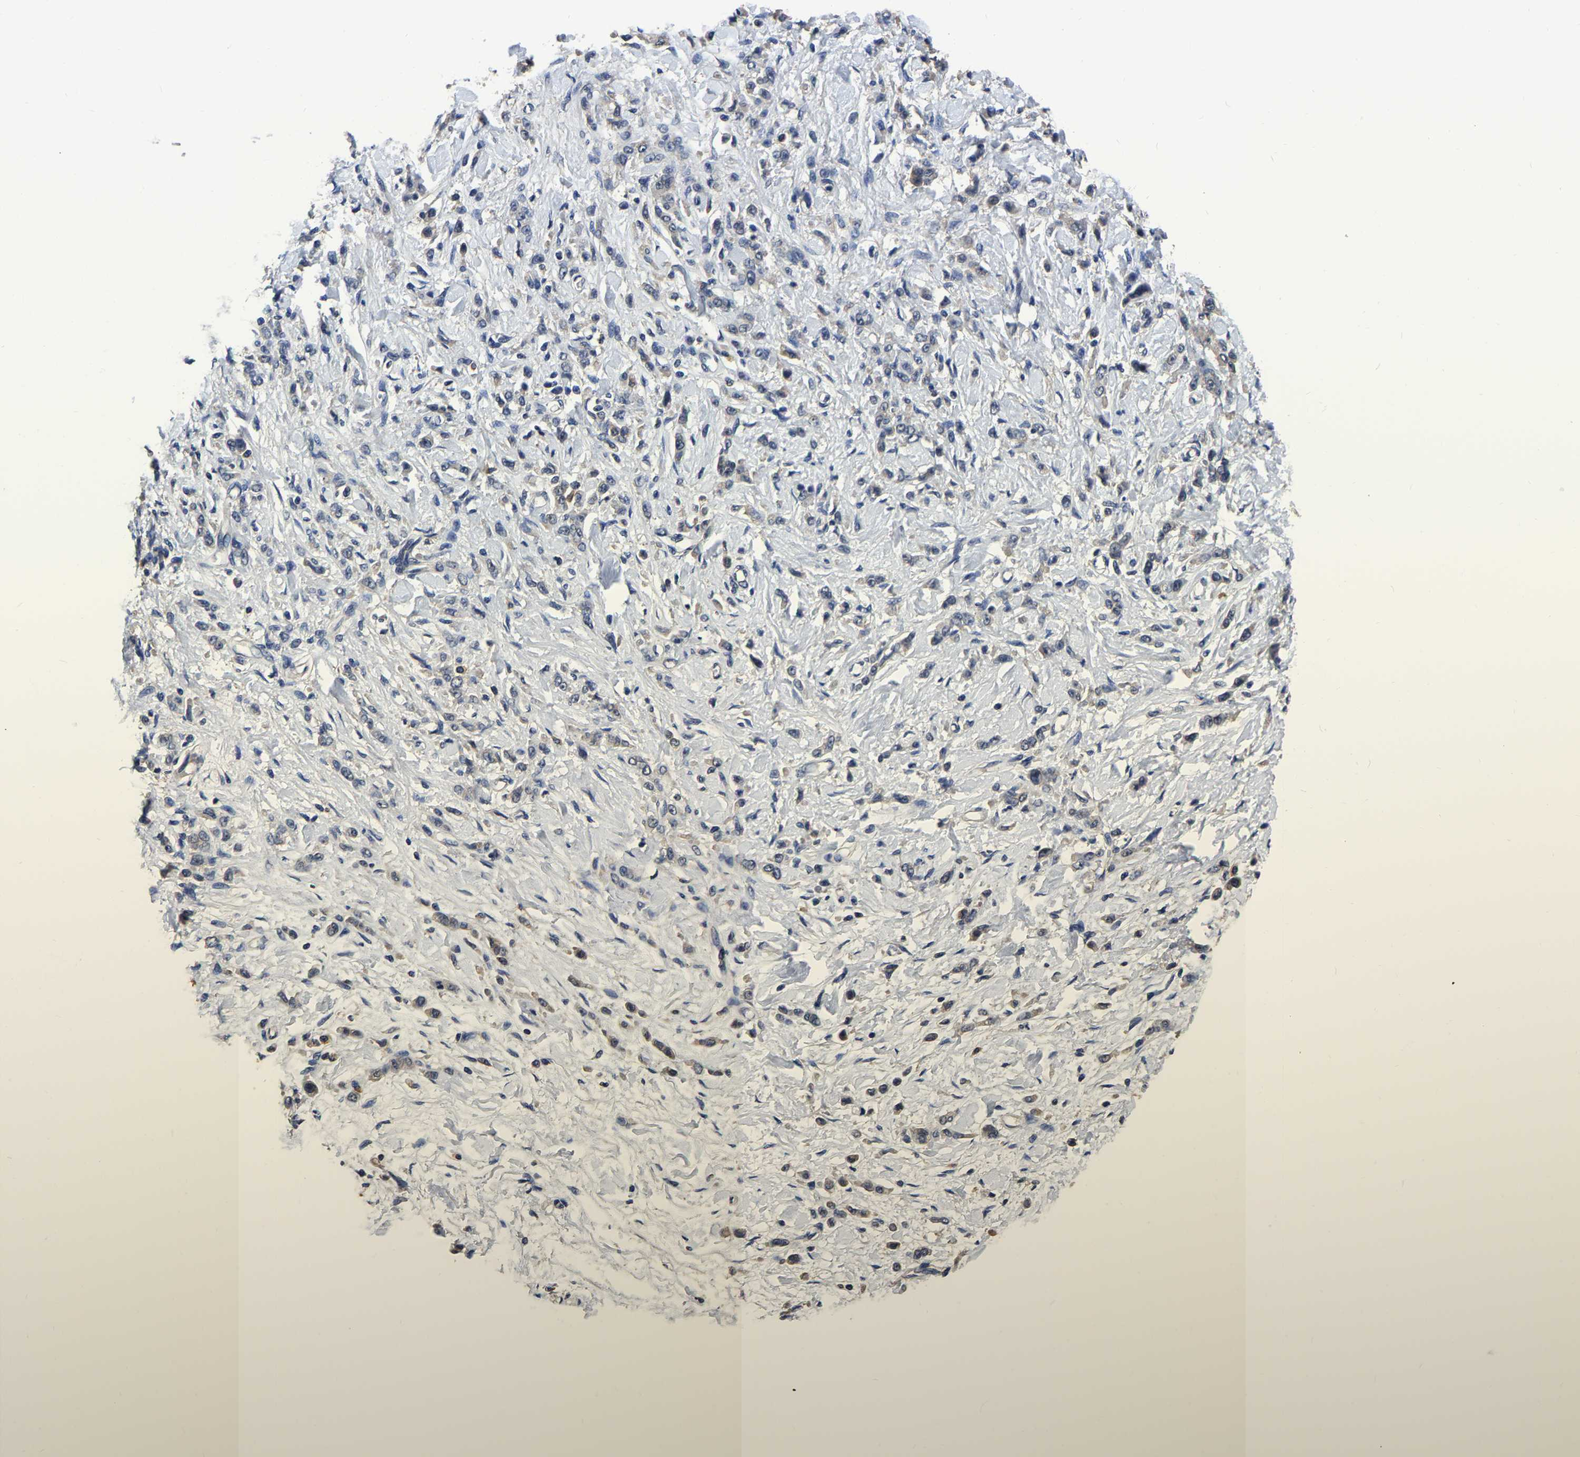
{"staining": {"intensity": "weak", "quantity": "<25%", "location": "cytoplasmic/membranous"}, "tissue": "stomach cancer", "cell_type": "Tumor cells", "image_type": "cancer", "snomed": [{"axis": "morphology", "description": "Normal tissue, NOS"}, {"axis": "morphology", "description": "Adenocarcinoma, NOS"}, {"axis": "topography", "description": "Stomach"}], "caption": "The photomicrograph exhibits no significant staining in tumor cells of stomach adenocarcinoma.", "gene": "STK32C", "patient": {"sex": "male", "age": 82}}